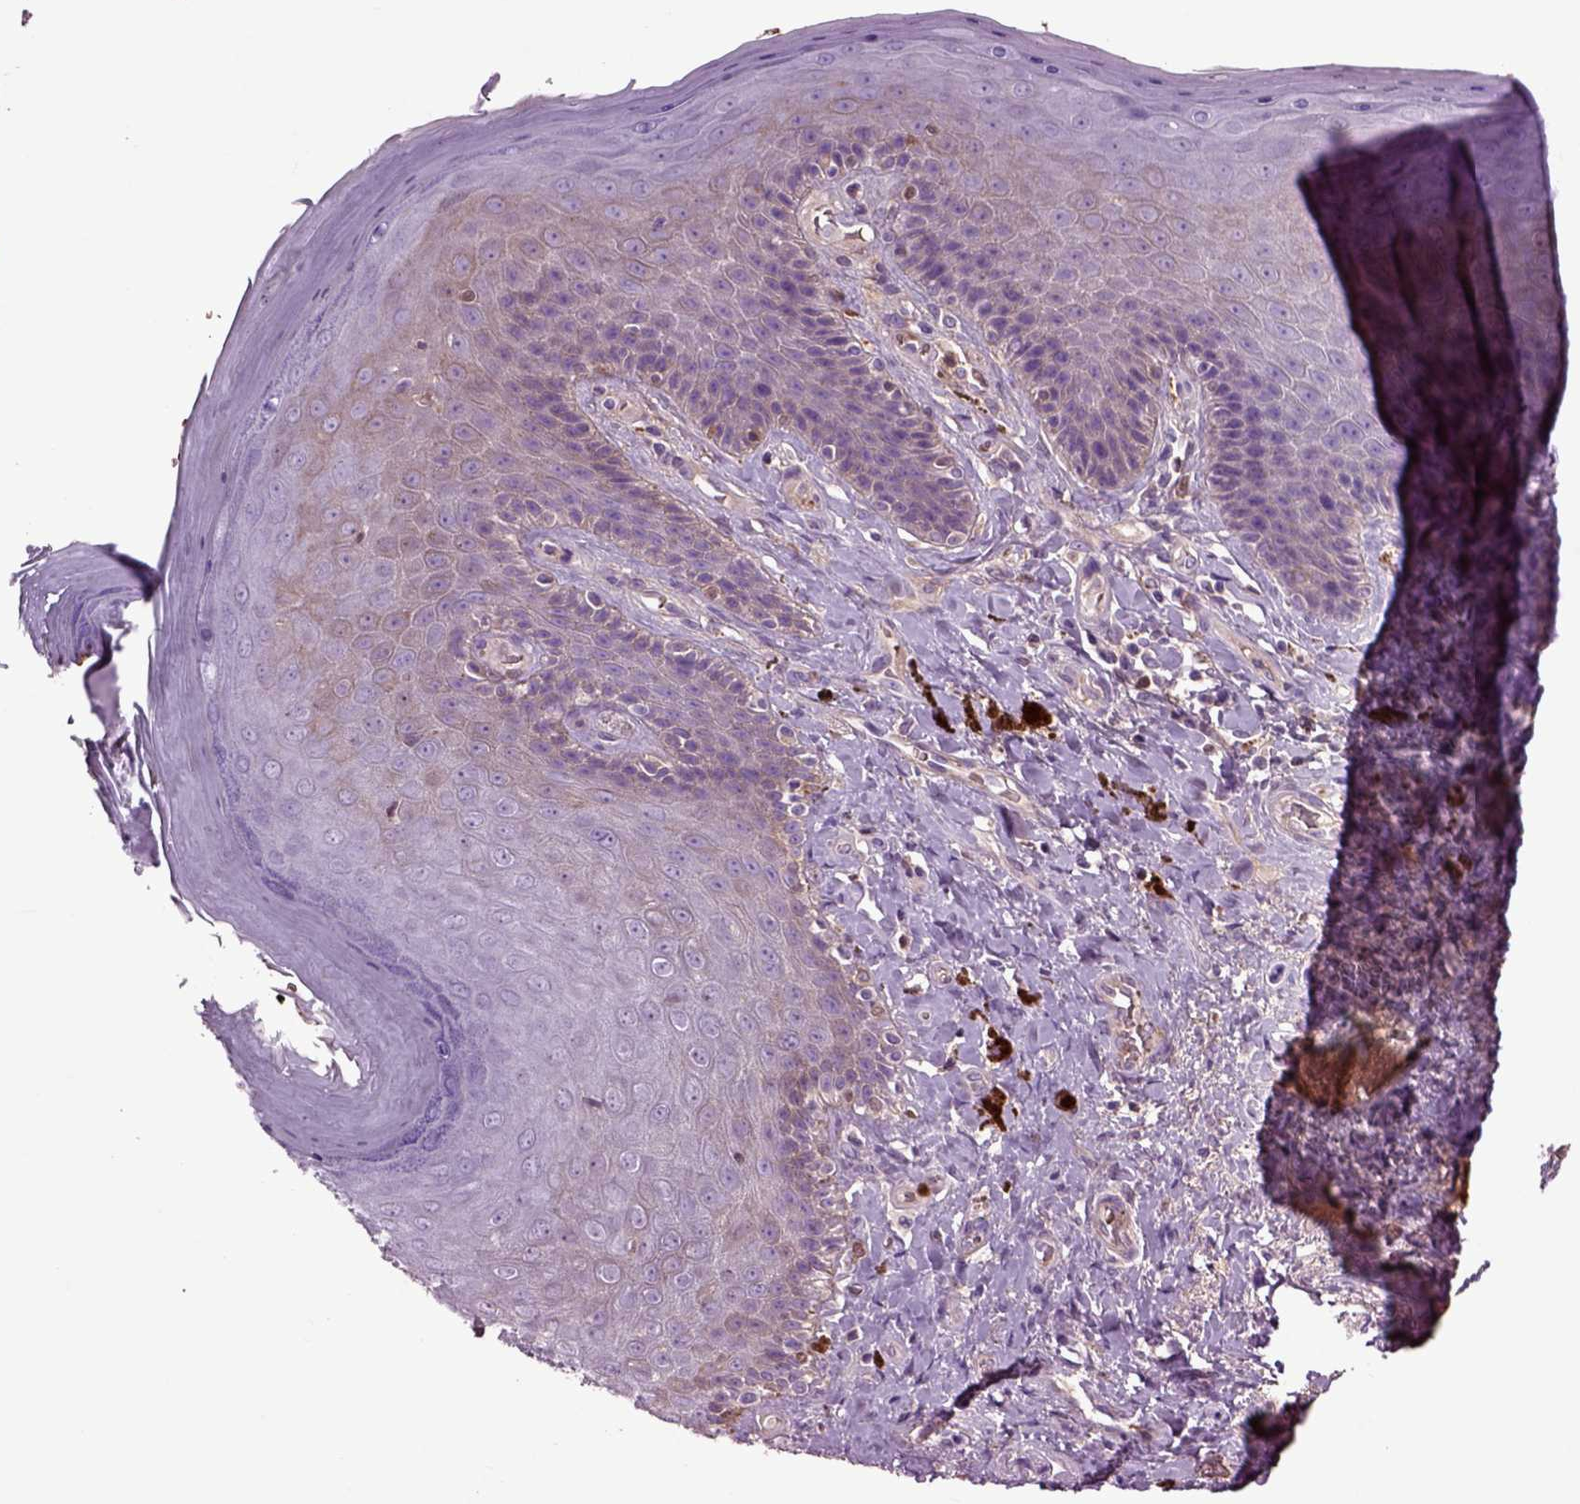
{"staining": {"intensity": "weak", "quantity": "<25%", "location": "cytoplasmic/membranous"}, "tissue": "skin", "cell_type": "Epidermal cells", "image_type": "normal", "snomed": [{"axis": "morphology", "description": "Normal tissue, NOS"}, {"axis": "topography", "description": "Skeletal muscle"}, {"axis": "topography", "description": "Anal"}, {"axis": "topography", "description": "Peripheral nerve tissue"}], "caption": "This is a micrograph of immunohistochemistry (IHC) staining of unremarkable skin, which shows no expression in epidermal cells. (DAB IHC with hematoxylin counter stain).", "gene": "SPON1", "patient": {"sex": "male", "age": 53}}